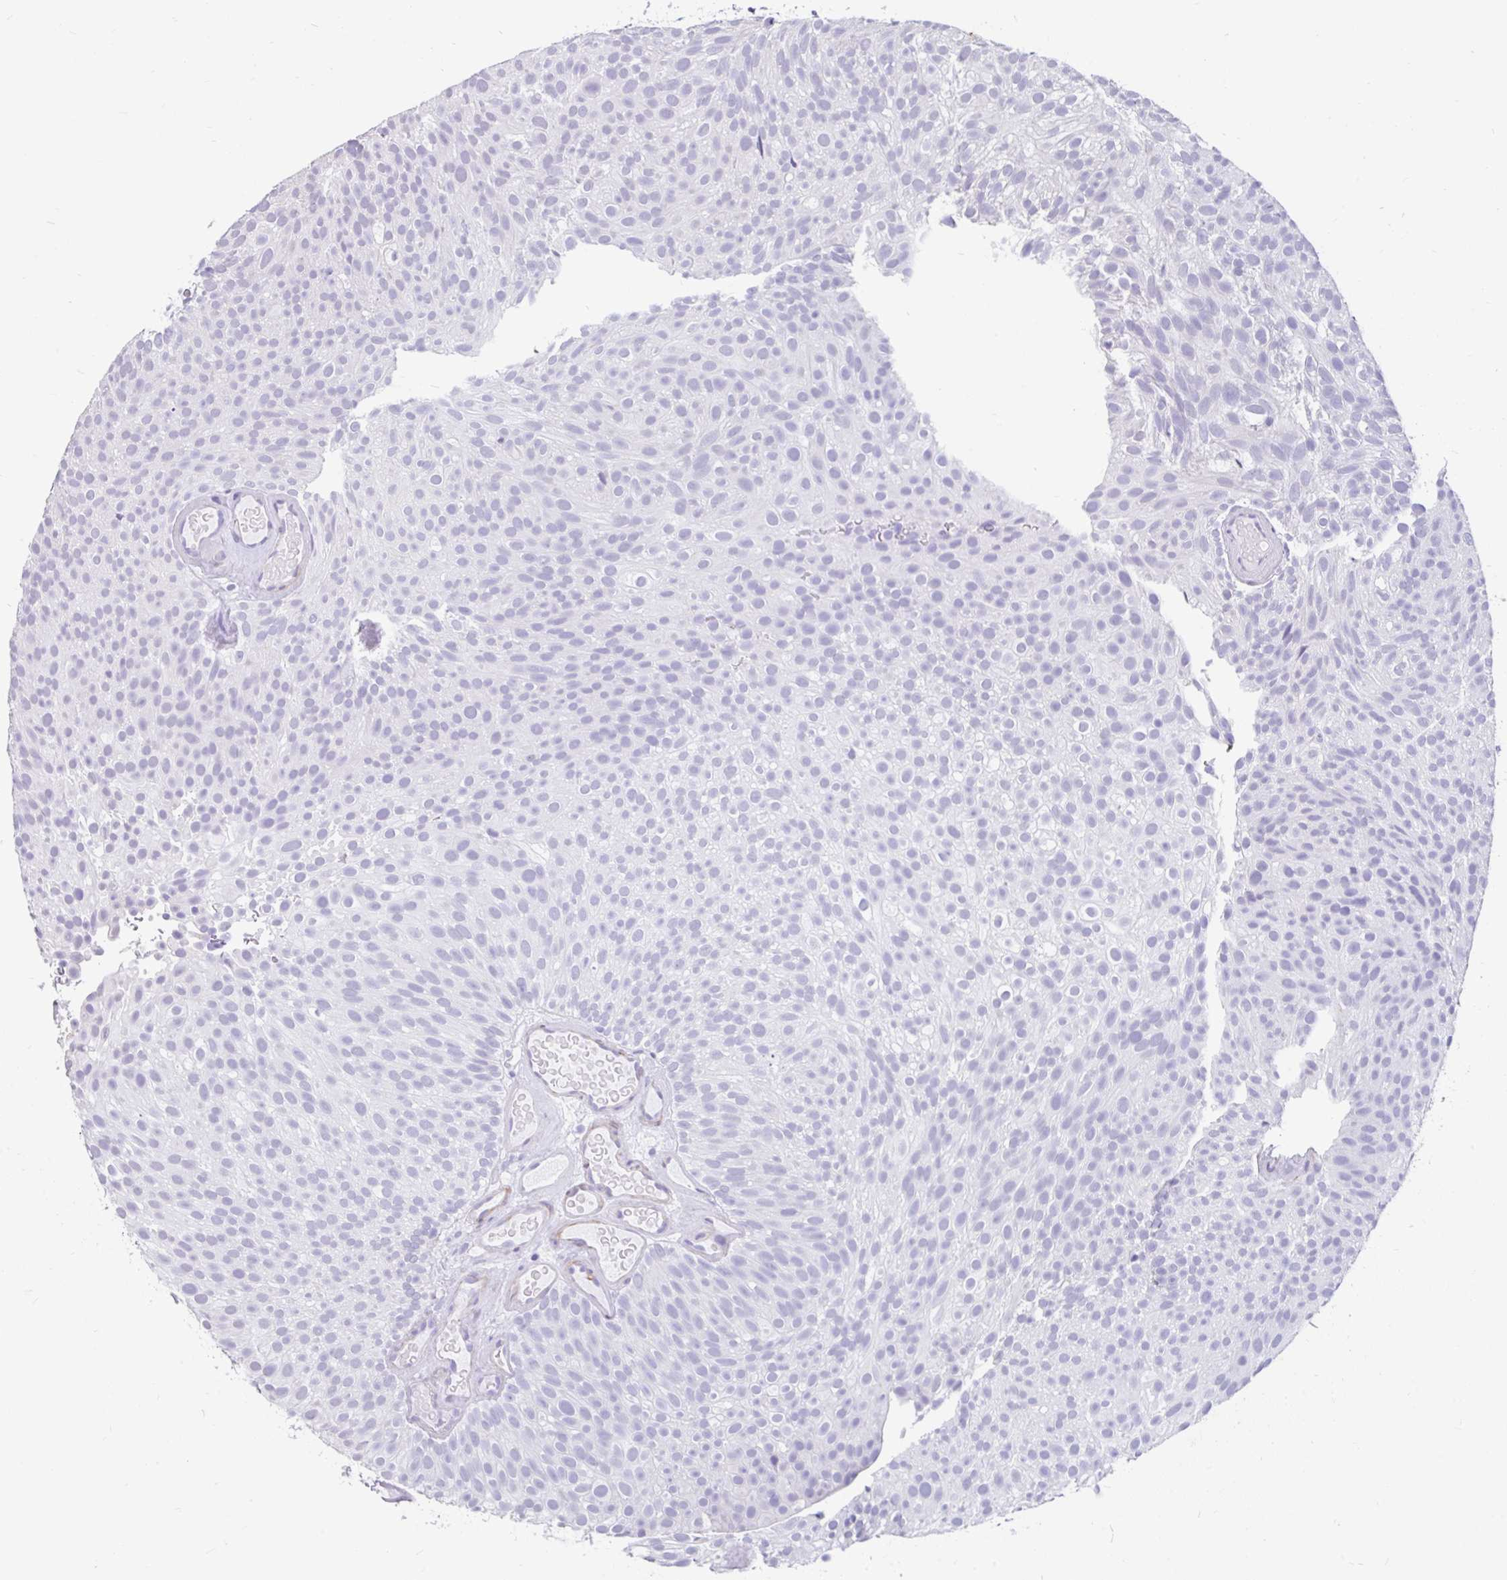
{"staining": {"intensity": "negative", "quantity": "none", "location": "none"}, "tissue": "urothelial cancer", "cell_type": "Tumor cells", "image_type": "cancer", "snomed": [{"axis": "morphology", "description": "Urothelial carcinoma, Low grade"}, {"axis": "topography", "description": "Urinary bladder"}], "caption": "An IHC micrograph of urothelial cancer is shown. There is no staining in tumor cells of urothelial cancer.", "gene": "EML5", "patient": {"sex": "male", "age": 78}}